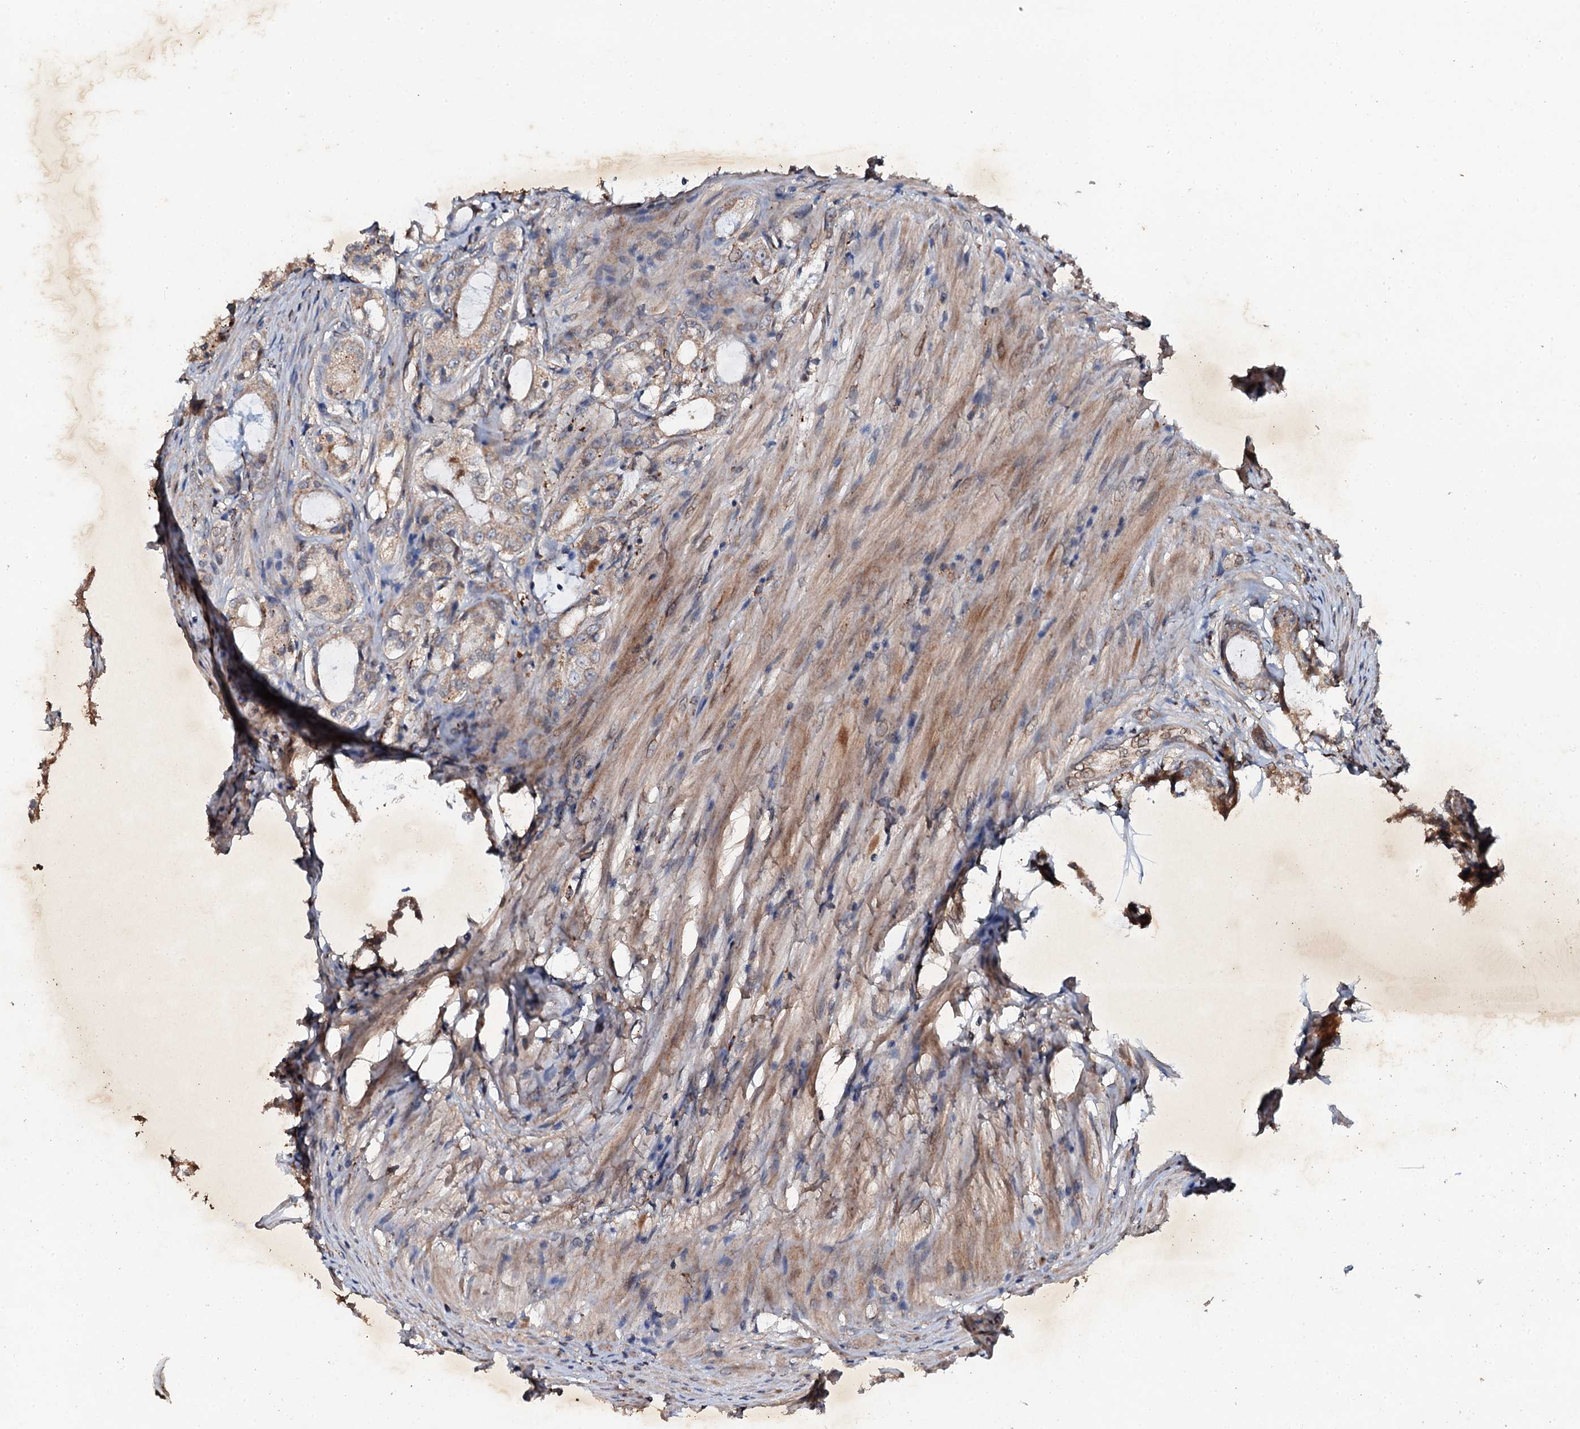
{"staining": {"intensity": "weak", "quantity": ">75%", "location": "cytoplasmic/membranous"}, "tissue": "prostate cancer", "cell_type": "Tumor cells", "image_type": "cancer", "snomed": [{"axis": "morphology", "description": "Adenocarcinoma, Low grade"}, {"axis": "topography", "description": "Prostate"}], "caption": "Prostate adenocarcinoma (low-grade) tissue reveals weak cytoplasmic/membranous staining in approximately >75% of tumor cells, visualized by immunohistochemistry.", "gene": "ADAMTS10", "patient": {"sex": "male", "age": 68}}